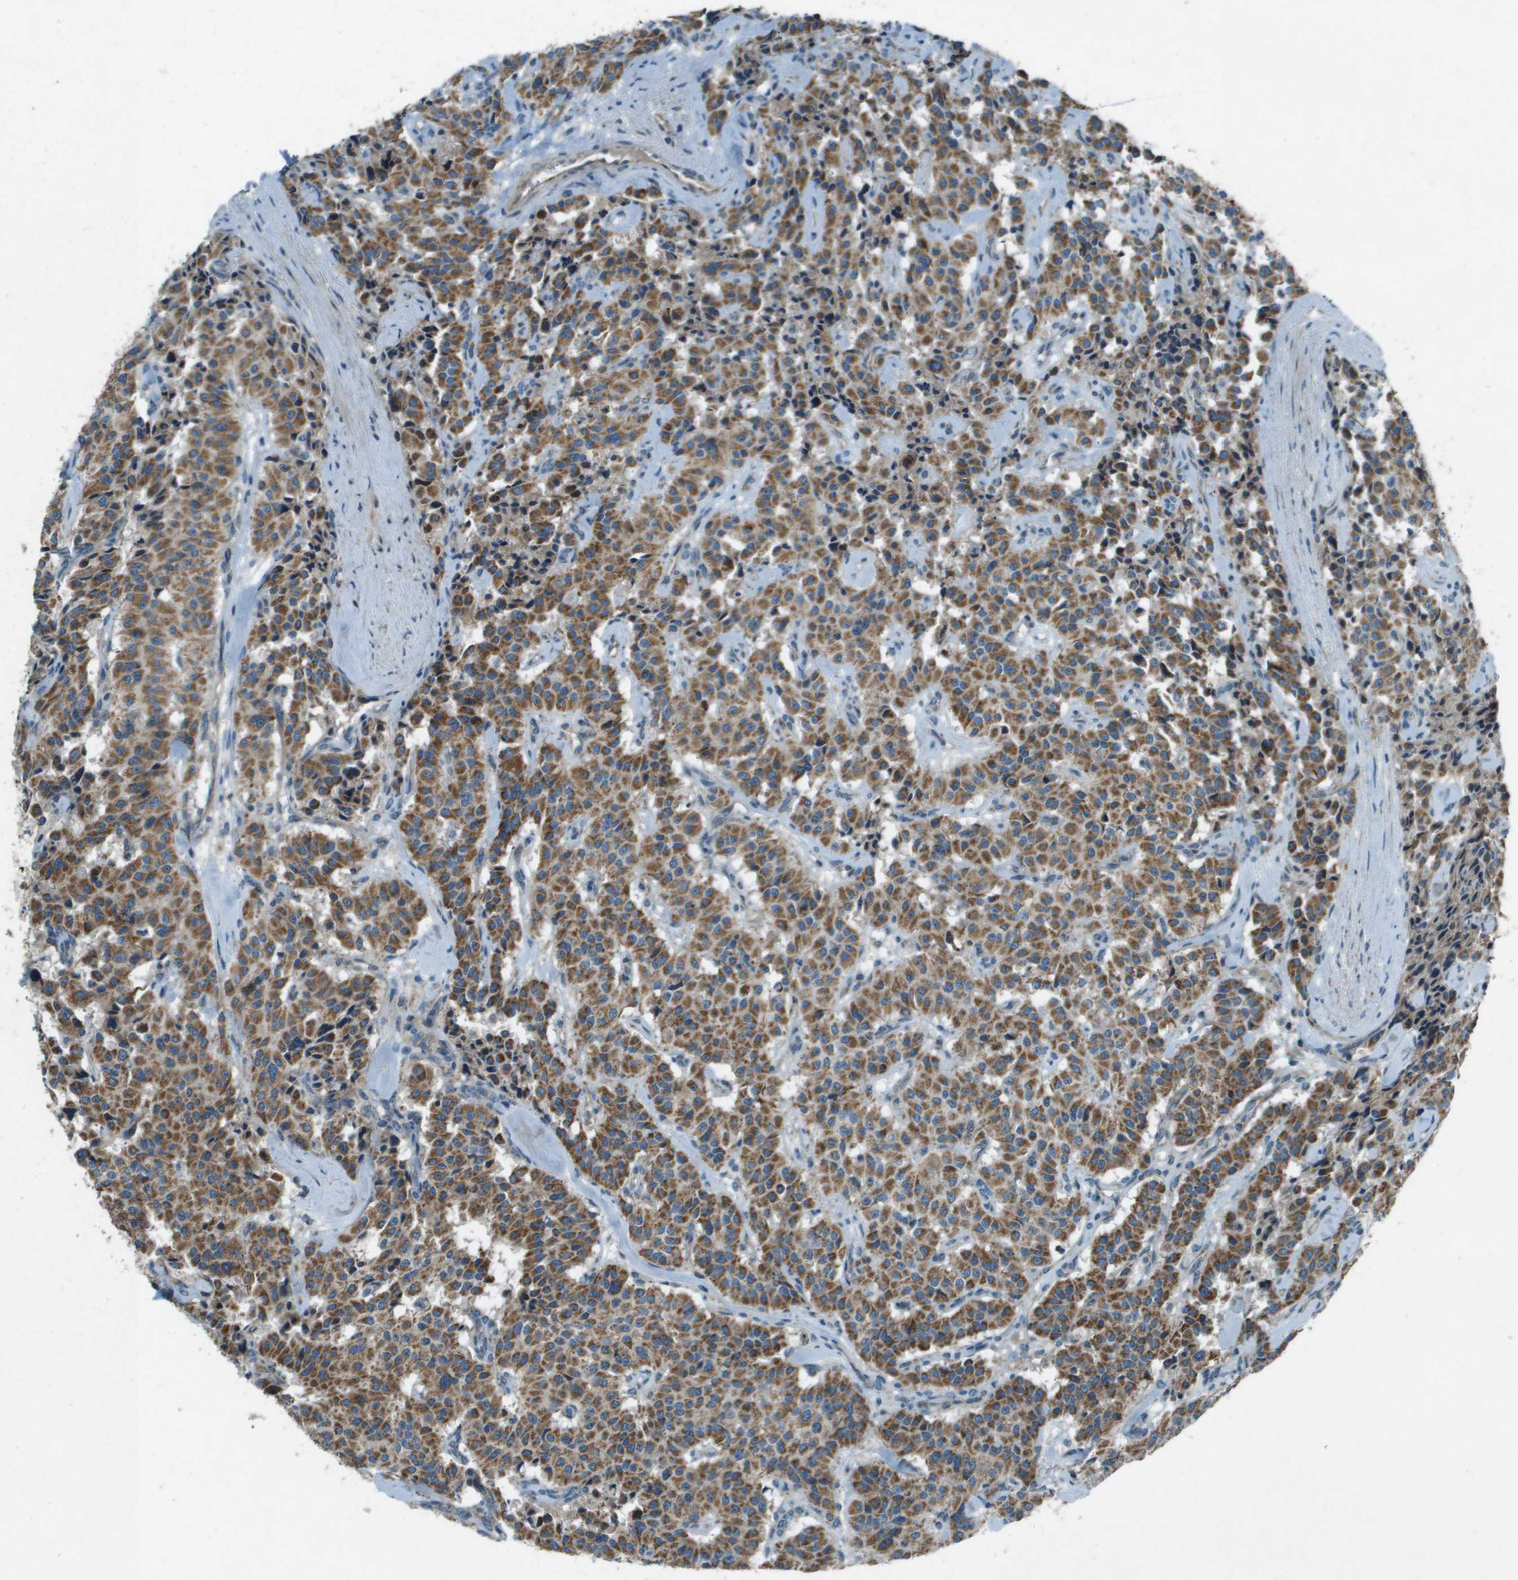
{"staining": {"intensity": "moderate", "quantity": ">75%", "location": "cytoplasmic/membranous"}, "tissue": "carcinoid", "cell_type": "Tumor cells", "image_type": "cancer", "snomed": [{"axis": "morphology", "description": "Carcinoid, malignant, NOS"}, {"axis": "topography", "description": "Lung"}], "caption": "A medium amount of moderate cytoplasmic/membranous staining is seen in about >75% of tumor cells in carcinoid tissue.", "gene": "MIGA1", "patient": {"sex": "male", "age": 30}}